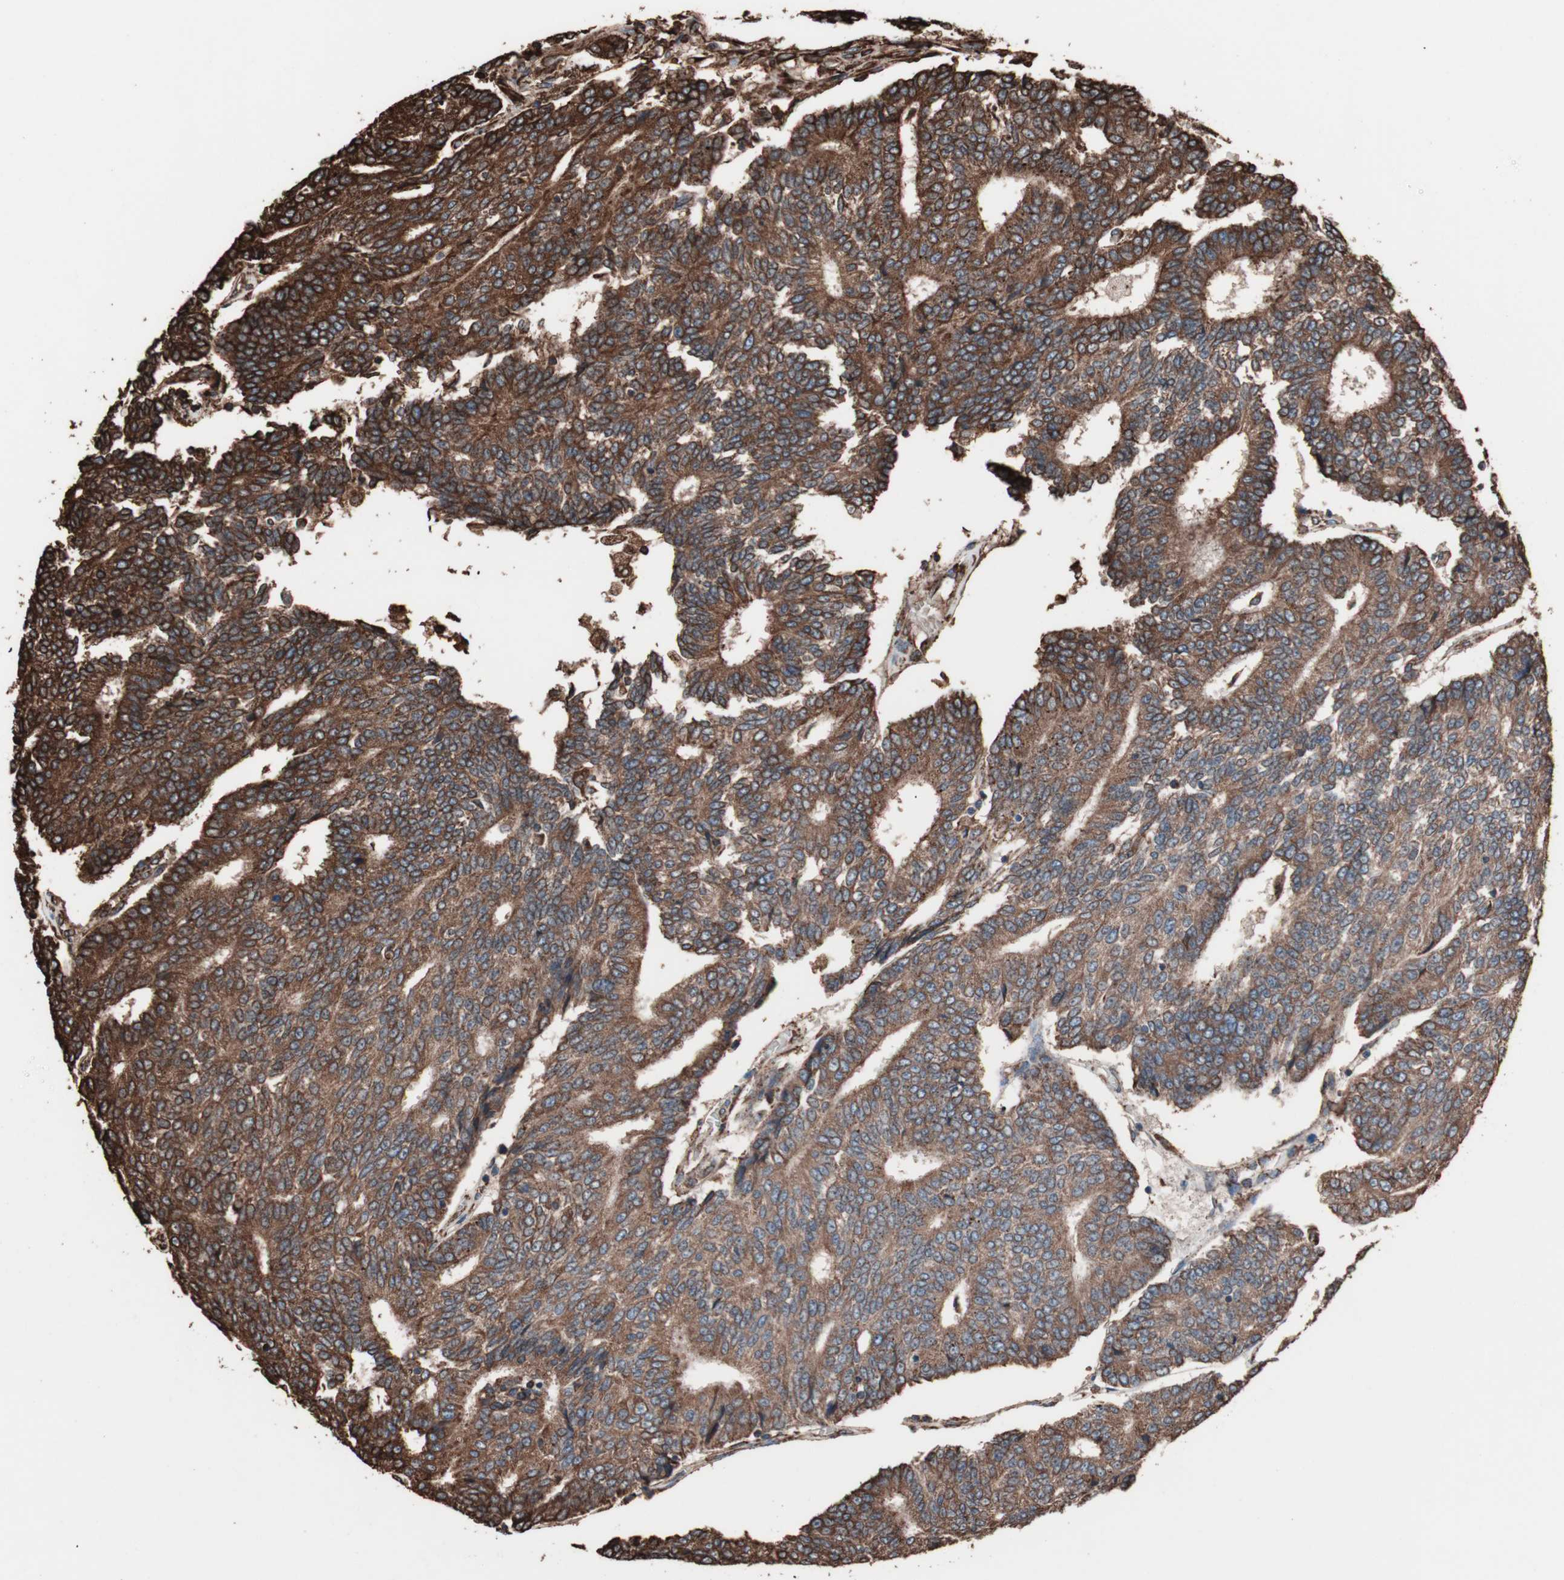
{"staining": {"intensity": "strong", "quantity": ">75%", "location": "cytoplasmic/membranous"}, "tissue": "prostate cancer", "cell_type": "Tumor cells", "image_type": "cancer", "snomed": [{"axis": "morphology", "description": "Adenocarcinoma, High grade"}, {"axis": "topography", "description": "Prostate"}], "caption": "High-power microscopy captured an immunohistochemistry micrograph of prostate cancer, revealing strong cytoplasmic/membranous positivity in about >75% of tumor cells.", "gene": "HSP90B1", "patient": {"sex": "male", "age": 55}}